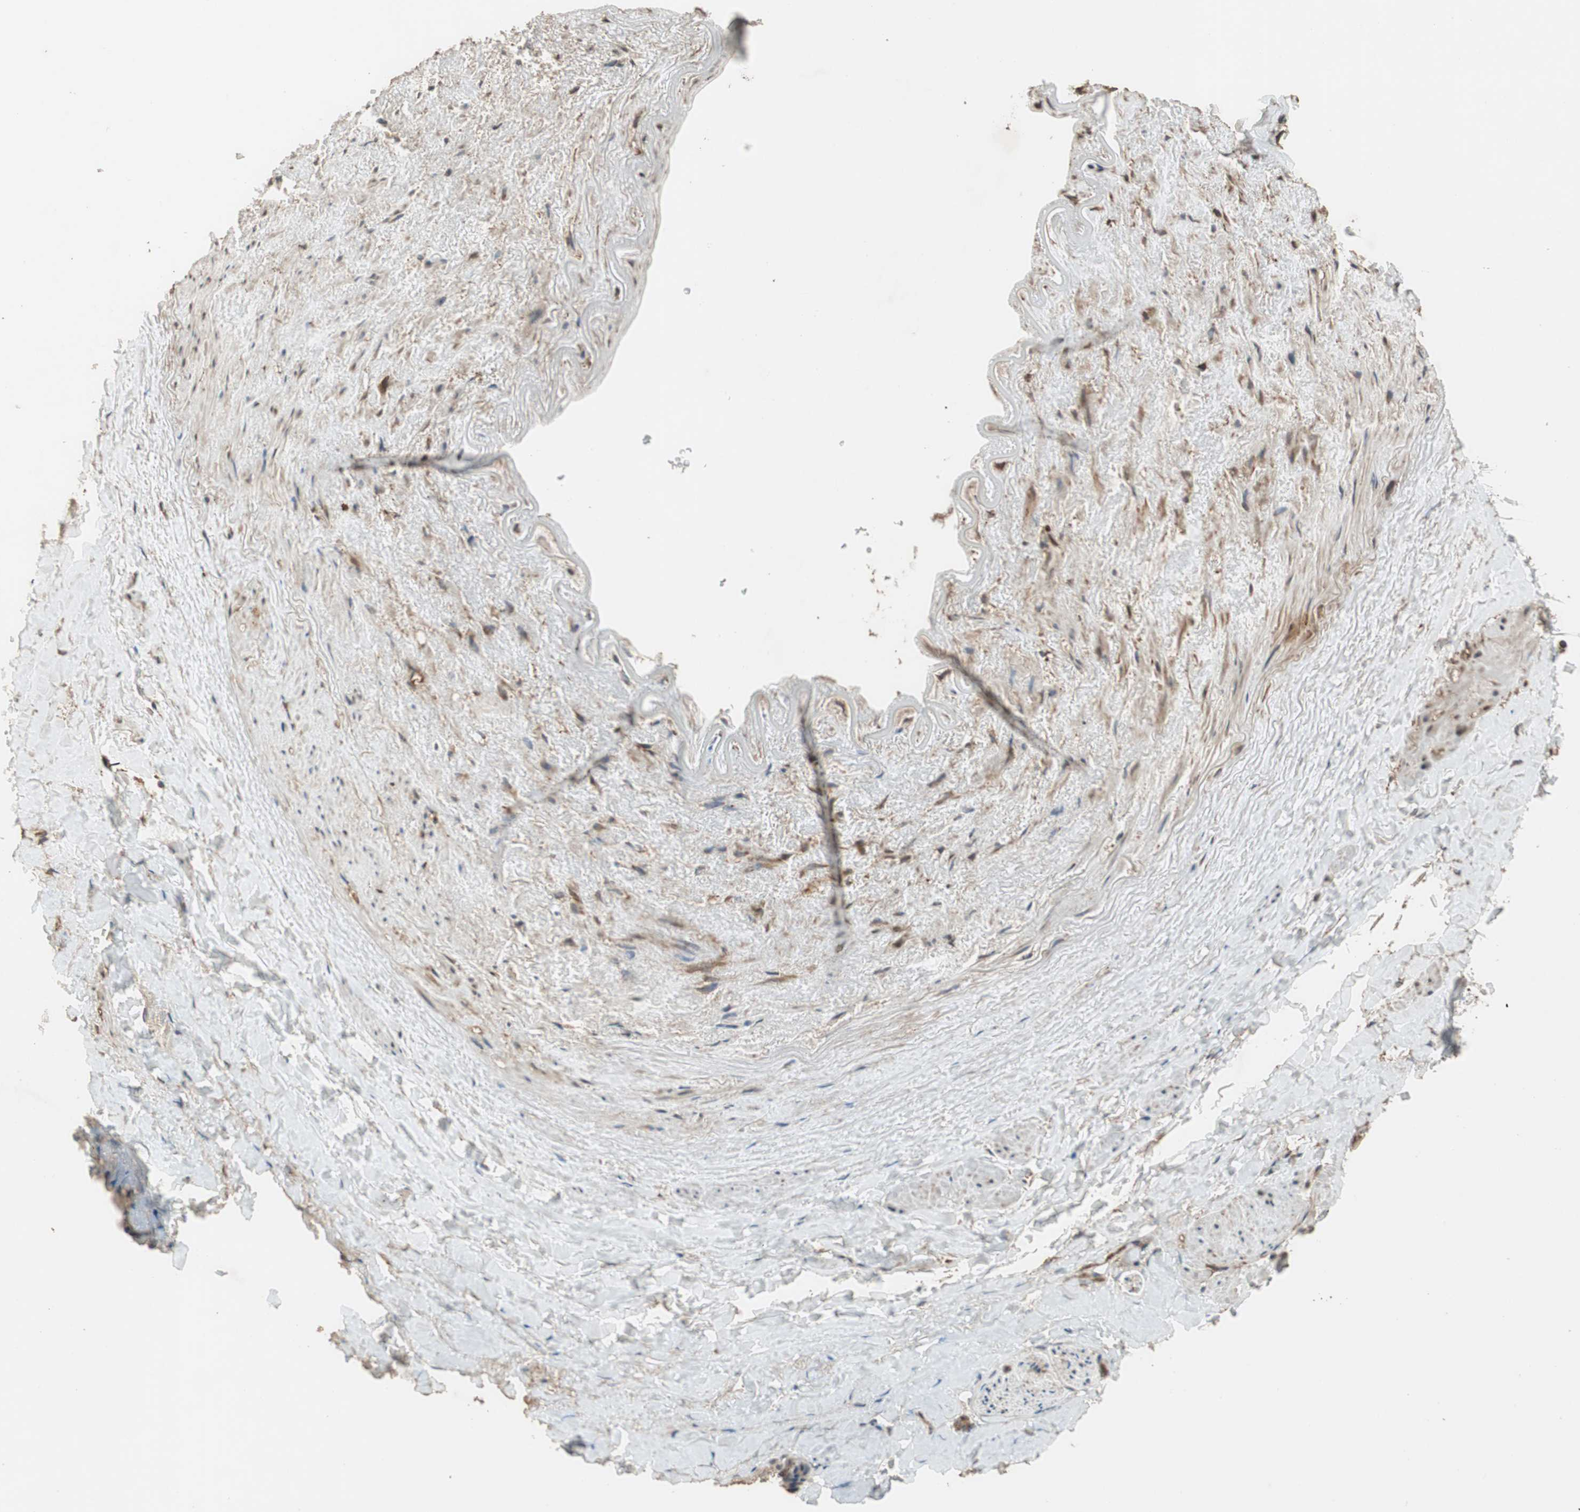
{"staining": {"intensity": "moderate", "quantity": ">75%", "location": "cytoplasmic/membranous"}, "tissue": "adipose tissue", "cell_type": "Adipocytes", "image_type": "normal", "snomed": [{"axis": "morphology", "description": "Normal tissue, NOS"}, {"axis": "topography", "description": "Peripheral nerve tissue"}], "caption": "Adipocytes exhibit moderate cytoplasmic/membranous positivity in about >75% of cells in unremarkable adipose tissue. Immunohistochemistry (ihc) stains the protein of interest in brown and the nuclei are stained blue.", "gene": "MST1R", "patient": {"sex": "male", "age": 70}}